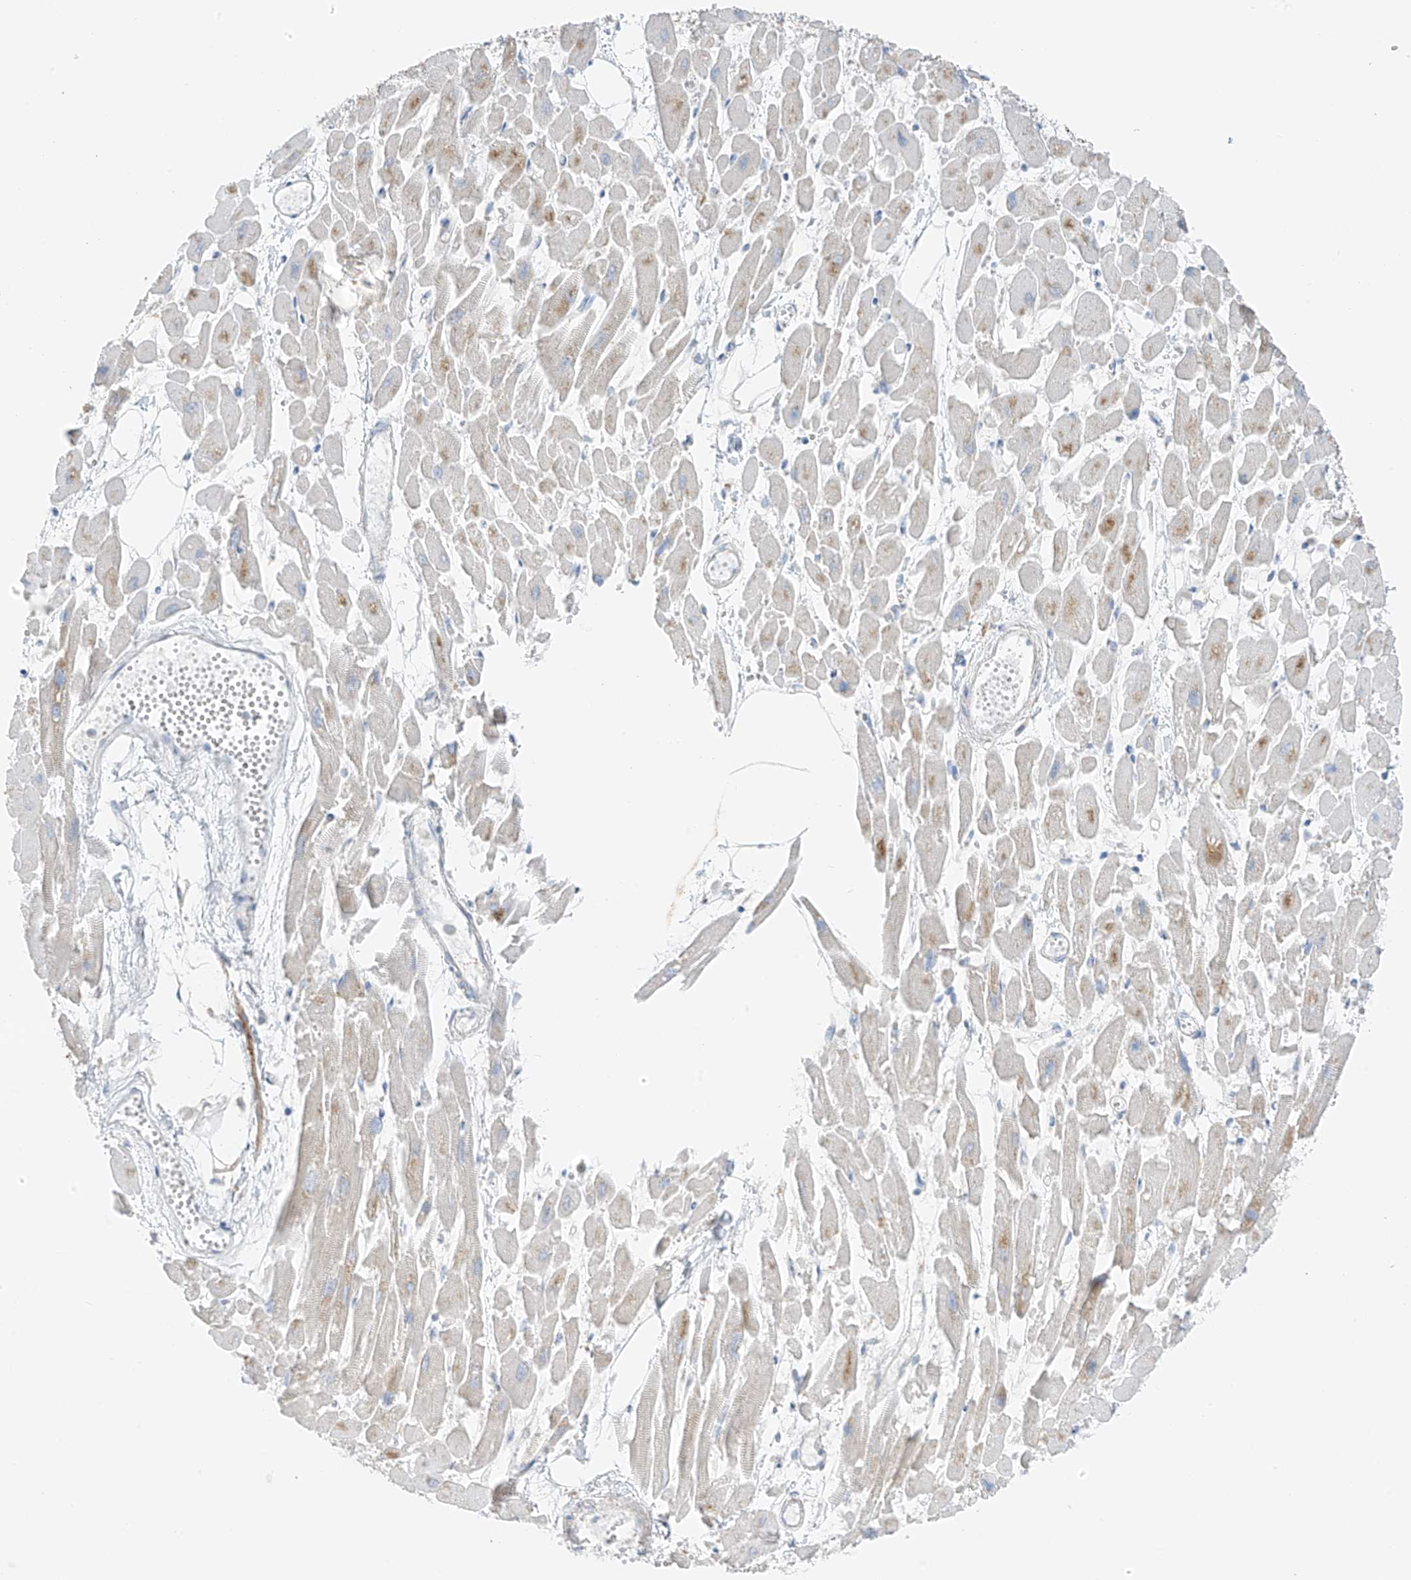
{"staining": {"intensity": "negative", "quantity": "none", "location": "none"}, "tissue": "heart muscle", "cell_type": "Cardiomyocytes", "image_type": "normal", "snomed": [{"axis": "morphology", "description": "Normal tissue, NOS"}, {"axis": "topography", "description": "Heart"}], "caption": "Human heart muscle stained for a protein using immunohistochemistry (IHC) demonstrates no positivity in cardiomyocytes.", "gene": "NALCN", "patient": {"sex": "female", "age": 64}}